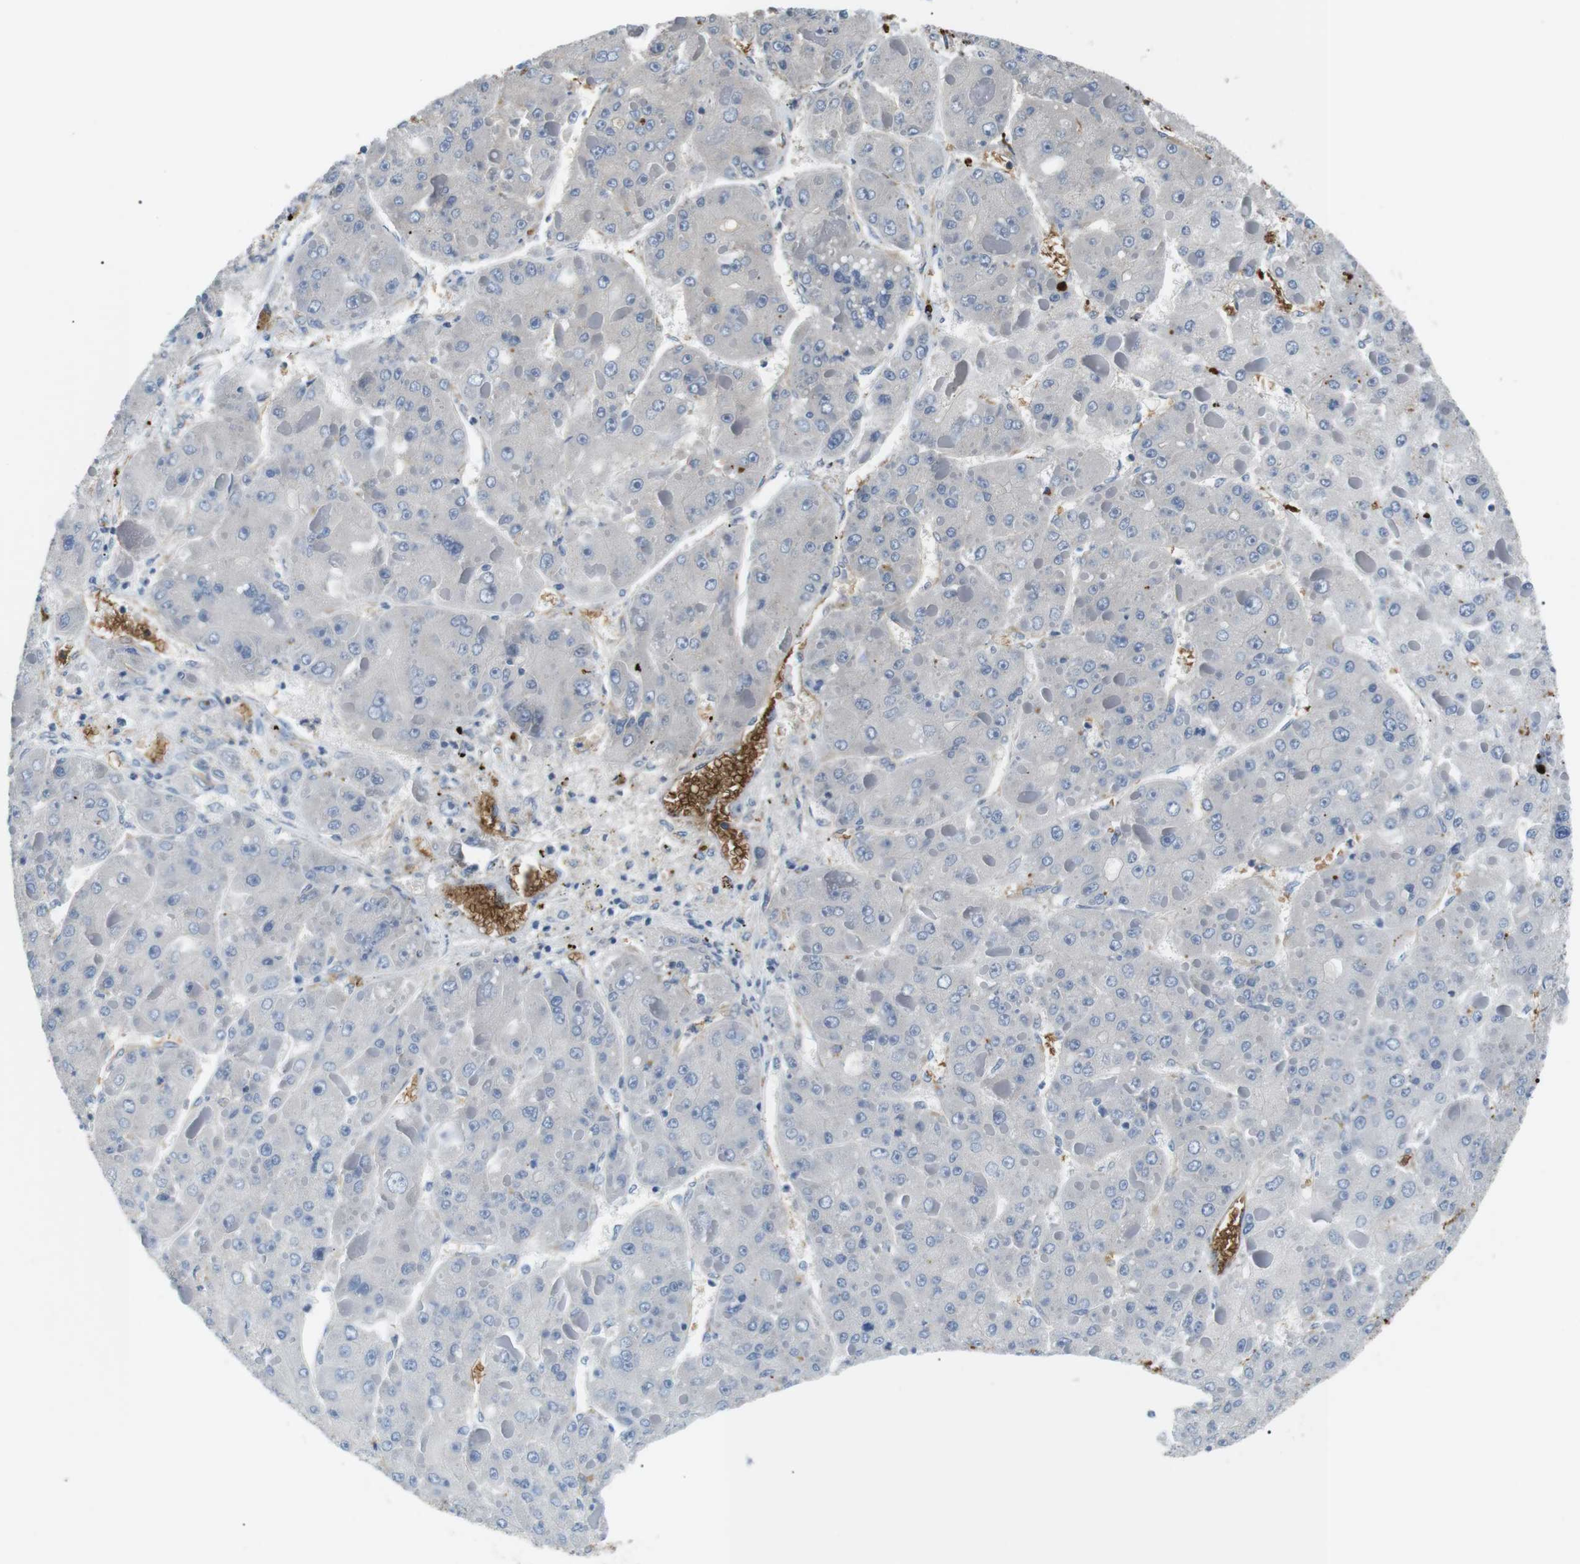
{"staining": {"intensity": "negative", "quantity": "none", "location": "none"}, "tissue": "liver cancer", "cell_type": "Tumor cells", "image_type": "cancer", "snomed": [{"axis": "morphology", "description": "Carcinoma, Hepatocellular, NOS"}, {"axis": "topography", "description": "Liver"}], "caption": "Protein analysis of liver cancer (hepatocellular carcinoma) displays no significant positivity in tumor cells. (DAB (3,3'-diaminobenzidine) immunohistochemistry, high magnification).", "gene": "ADCY10", "patient": {"sex": "female", "age": 73}}